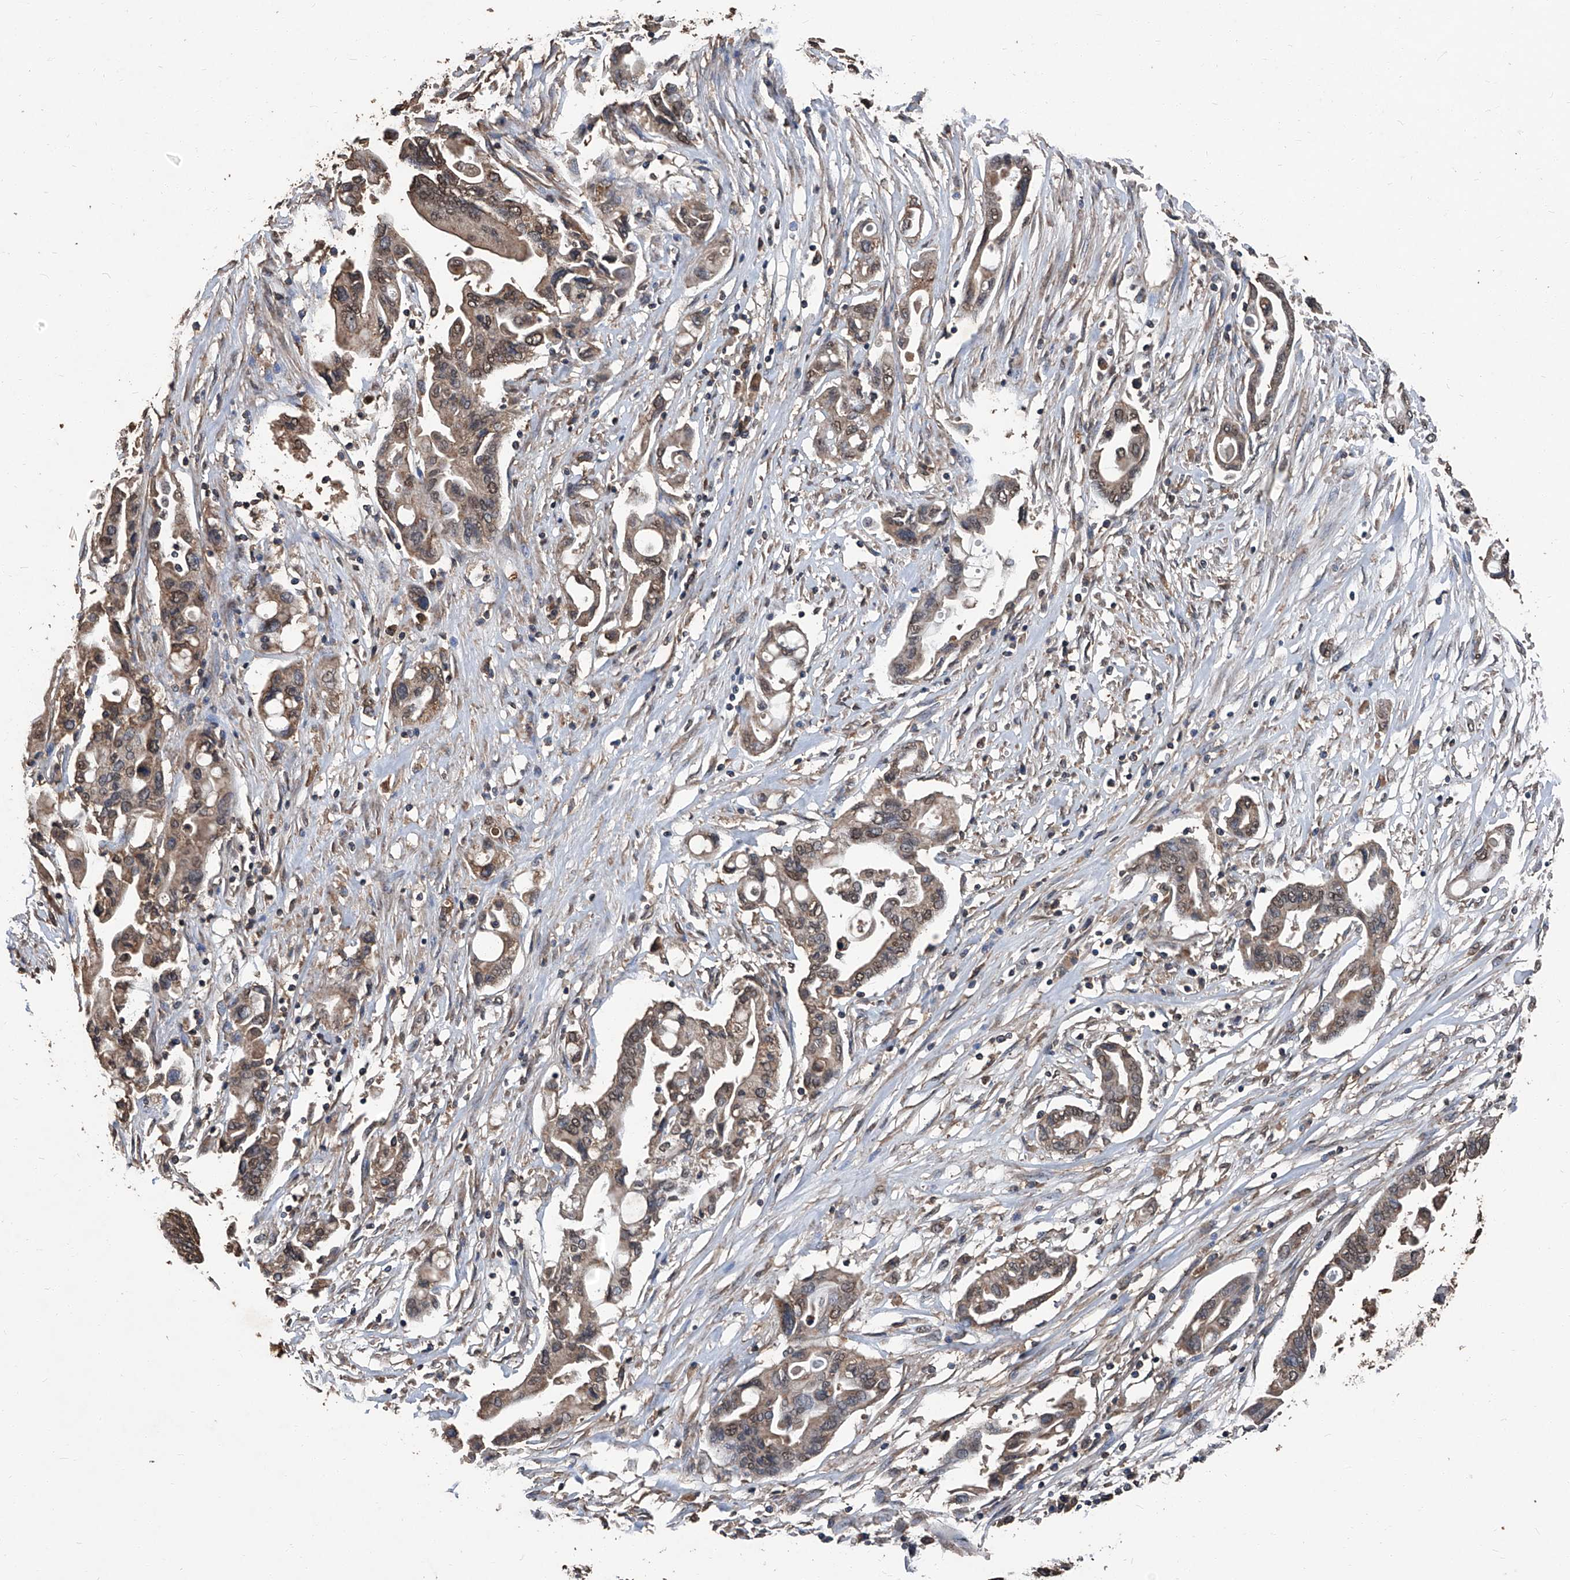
{"staining": {"intensity": "moderate", "quantity": ">75%", "location": "cytoplasmic/membranous"}, "tissue": "pancreatic cancer", "cell_type": "Tumor cells", "image_type": "cancer", "snomed": [{"axis": "morphology", "description": "Adenocarcinoma, NOS"}, {"axis": "topography", "description": "Pancreas"}], "caption": "This is an image of IHC staining of adenocarcinoma (pancreatic), which shows moderate expression in the cytoplasmic/membranous of tumor cells.", "gene": "STARD7", "patient": {"sex": "female", "age": 57}}